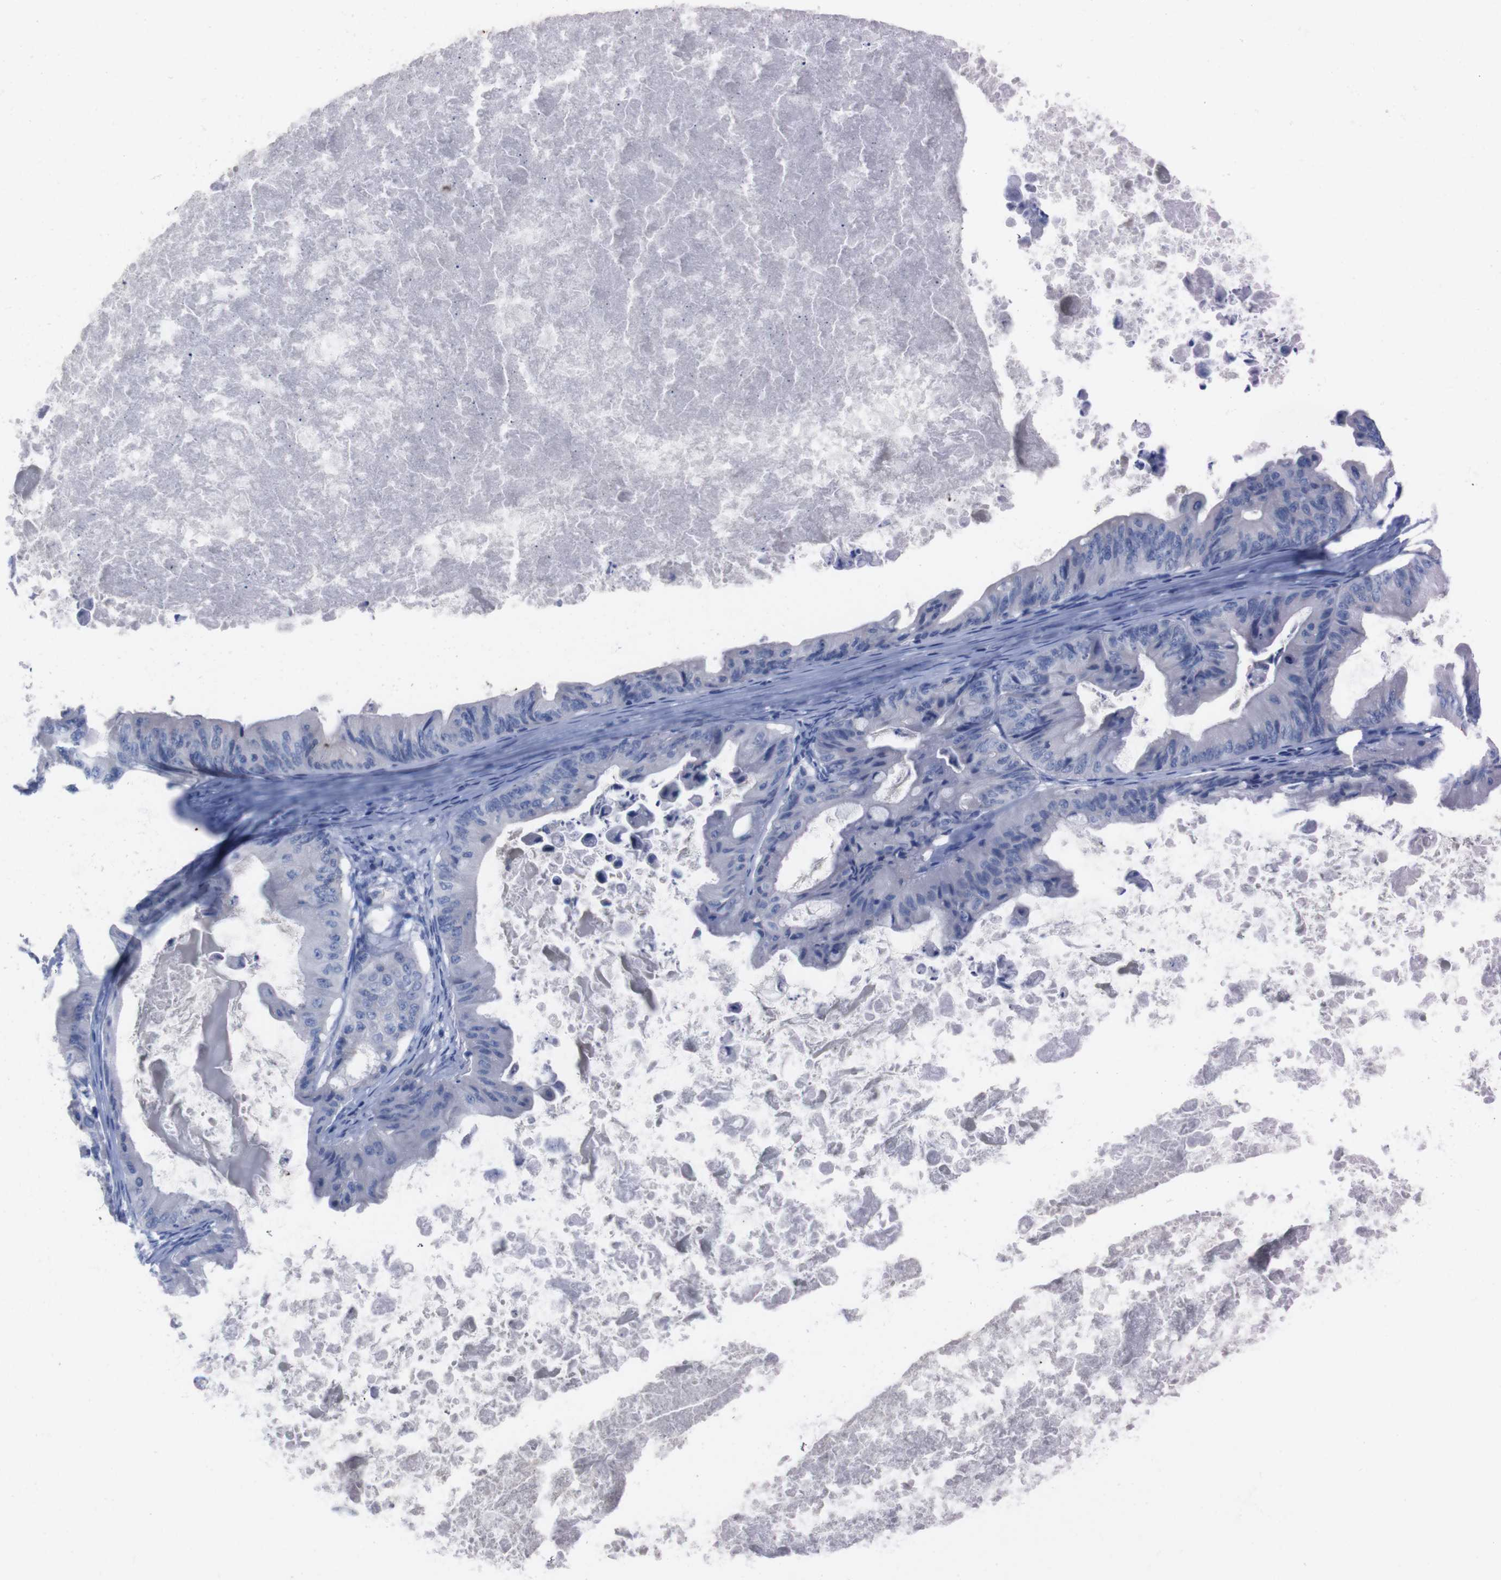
{"staining": {"intensity": "negative", "quantity": "none", "location": "none"}, "tissue": "ovarian cancer", "cell_type": "Tumor cells", "image_type": "cancer", "snomed": [{"axis": "morphology", "description": "Cystadenocarcinoma, mucinous, NOS"}, {"axis": "topography", "description": "Ovary"}], "caption": "High power microscopy image of an immunohistochemistry (IHC) histopathology image of ovarian cancer (mucinous cystadenocarcinoma), revealing no significant expression in tumor cells.", "gene": "TMEM243", "patient": {"sex": "female", "age": 37}}